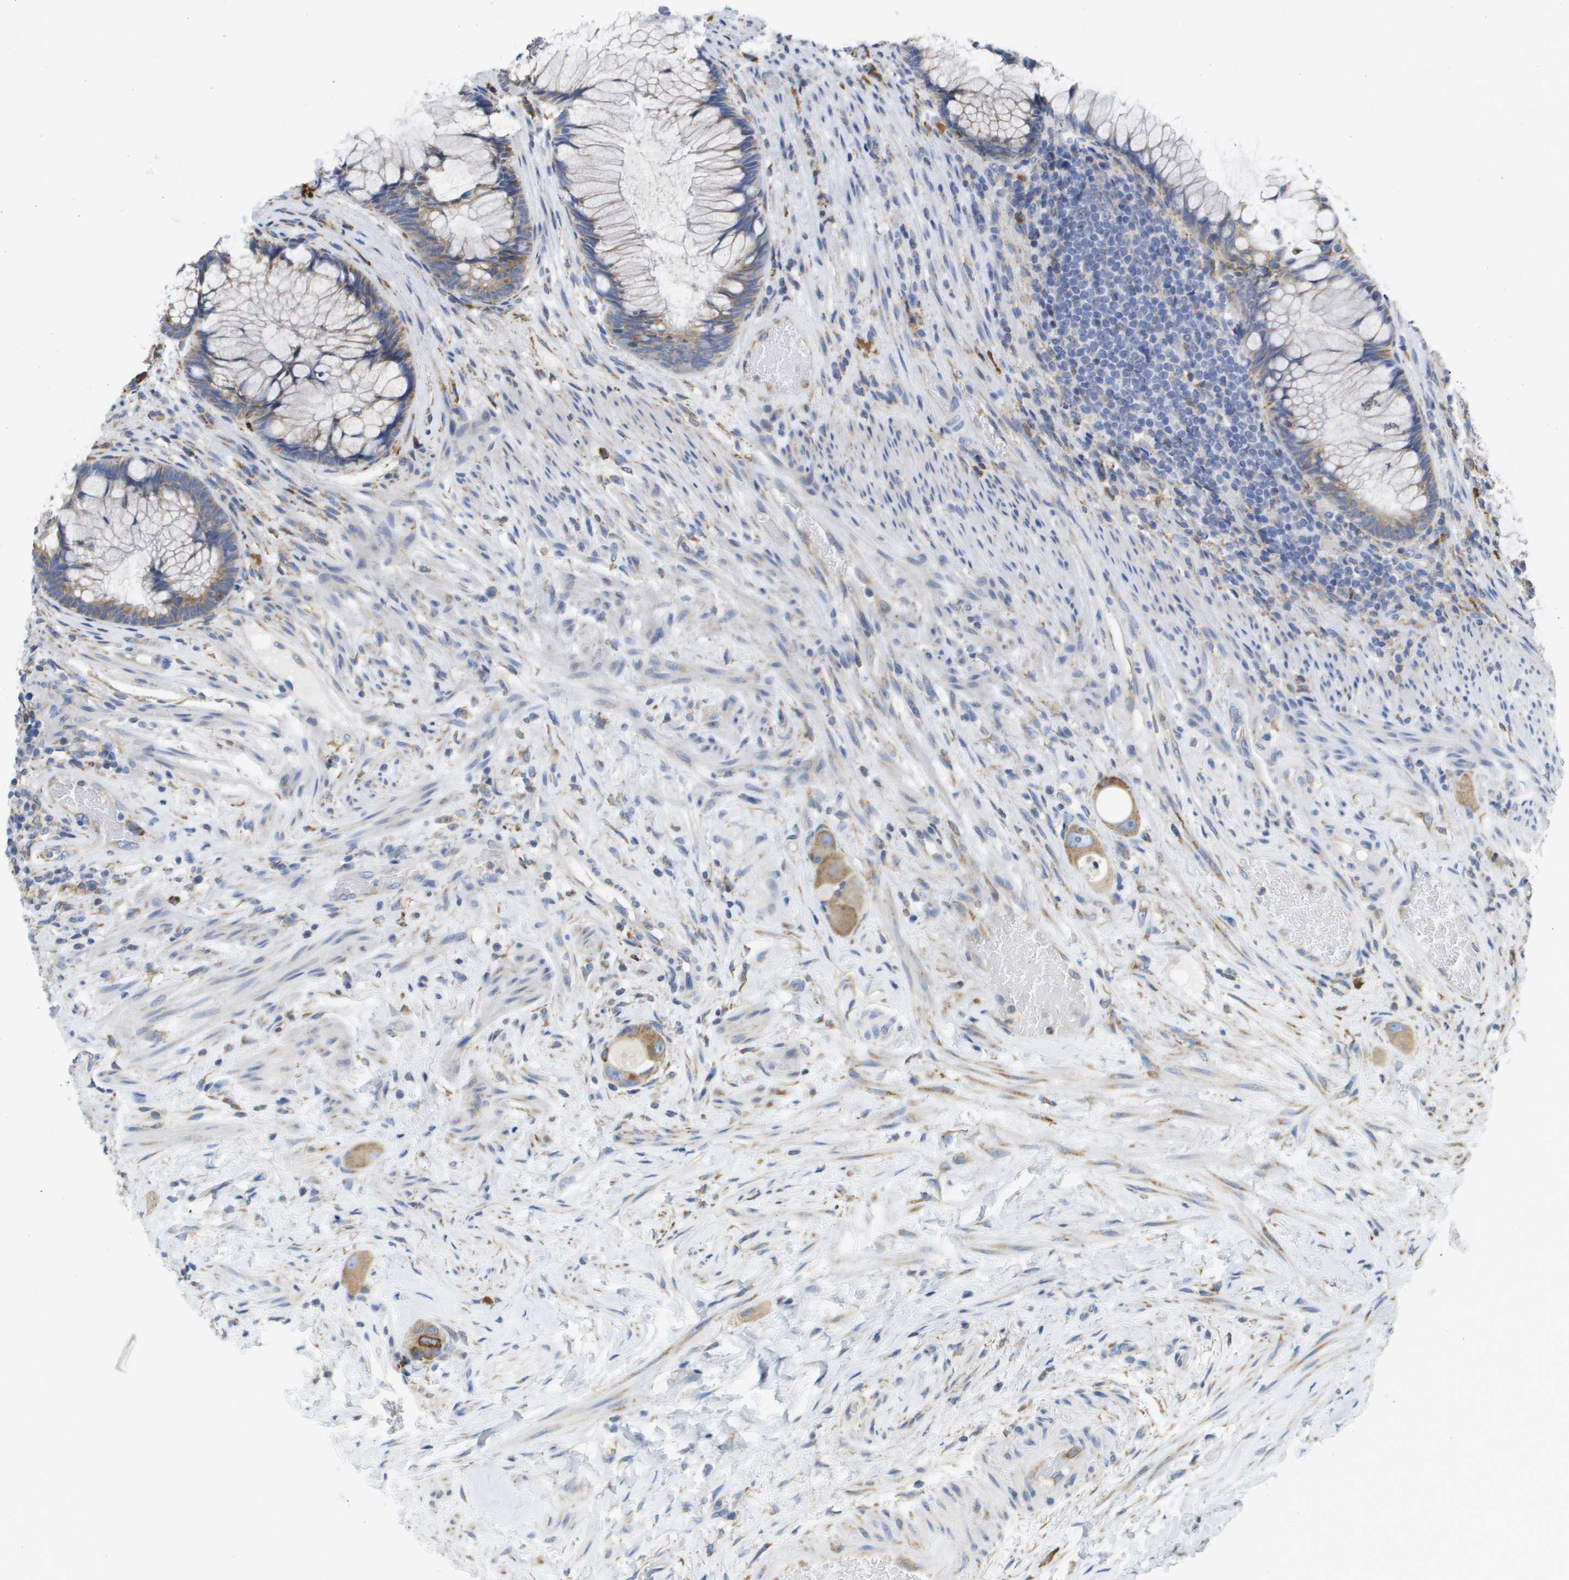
{"staining": {"intensity": "moderate", "quantity": ">75%", "location": "cytoplasmic/membranous"}, "tissue": "colorectal cancer", "cell_type": "Tumor cells", "image_type": "cancer", "snomed": [{"axis": "morphology", "description": "Adenocarcinoma, NOS"}, {"axis": "topography", "description": "Rectum"}], "caption": "Tumor cells display moderate cytoplasmic/membranous positivity in approximately >75% of cells in colorectal cancer.", "gene": "SDR42E1", "patient": {"sex": "male", "age": 51}}